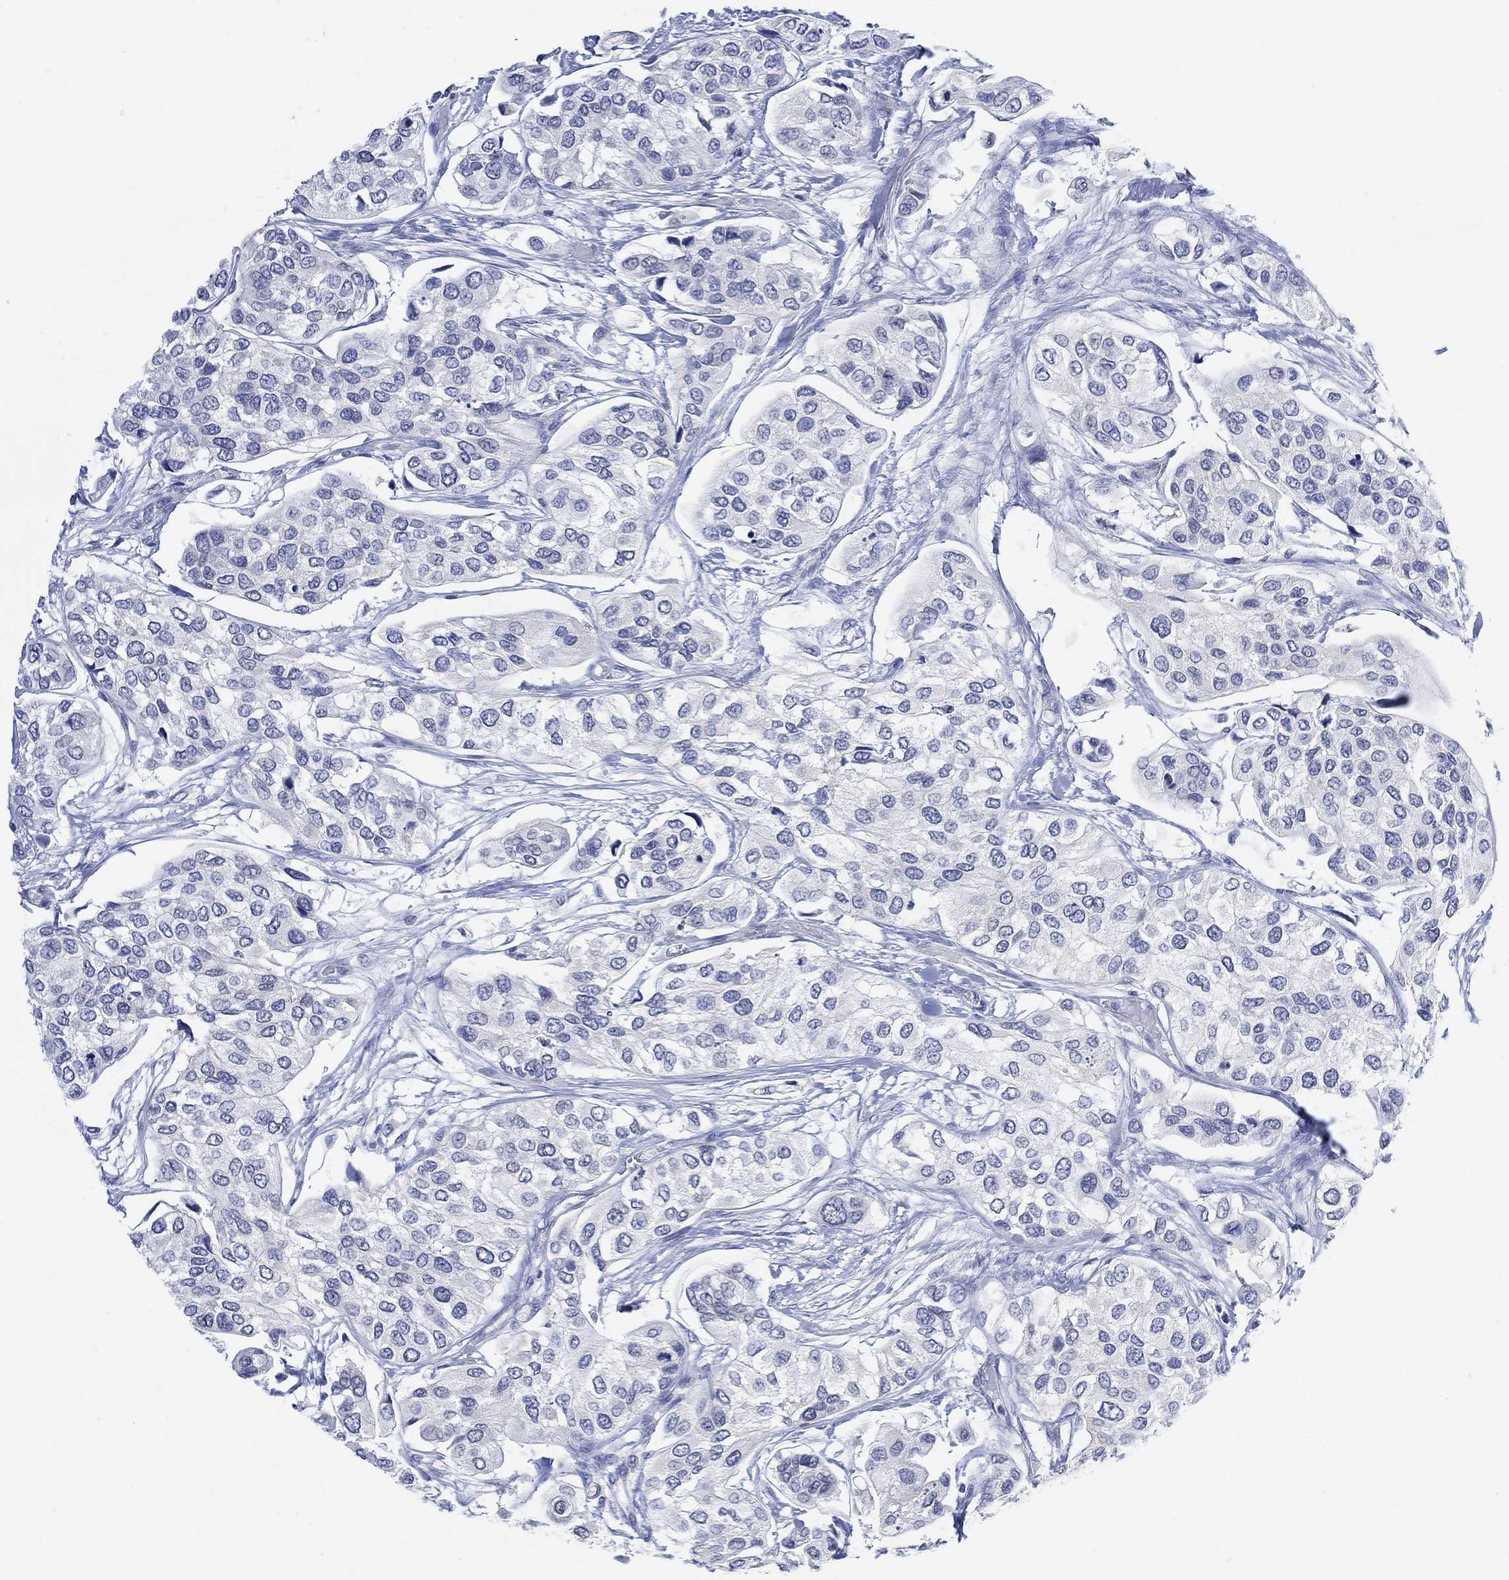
{"staining": {"intensity": "negative", "quantity": "none", "location": "none"}, "tissue": "urothelial cancer", "cell_type": "Tumor cells", "image_type": "cancer", "snomed": [{"axis": "morphology", "description": "Urothelial carcinoma, High grade"}, {"axis": "topography", "description": "Urinary bladder"}], "caption": "DAB immunohistochemical staining of urothelial carcinoma (high-grade) displays no significant expression in tumor cells. The staining was performed using DAB to visualize the protein expression in brown, while the nuclei were stained in blue with hematoxylin (Magnification: 20x).", "gene": "FBP2", "patient": {"sex": "male", "age": 77}}